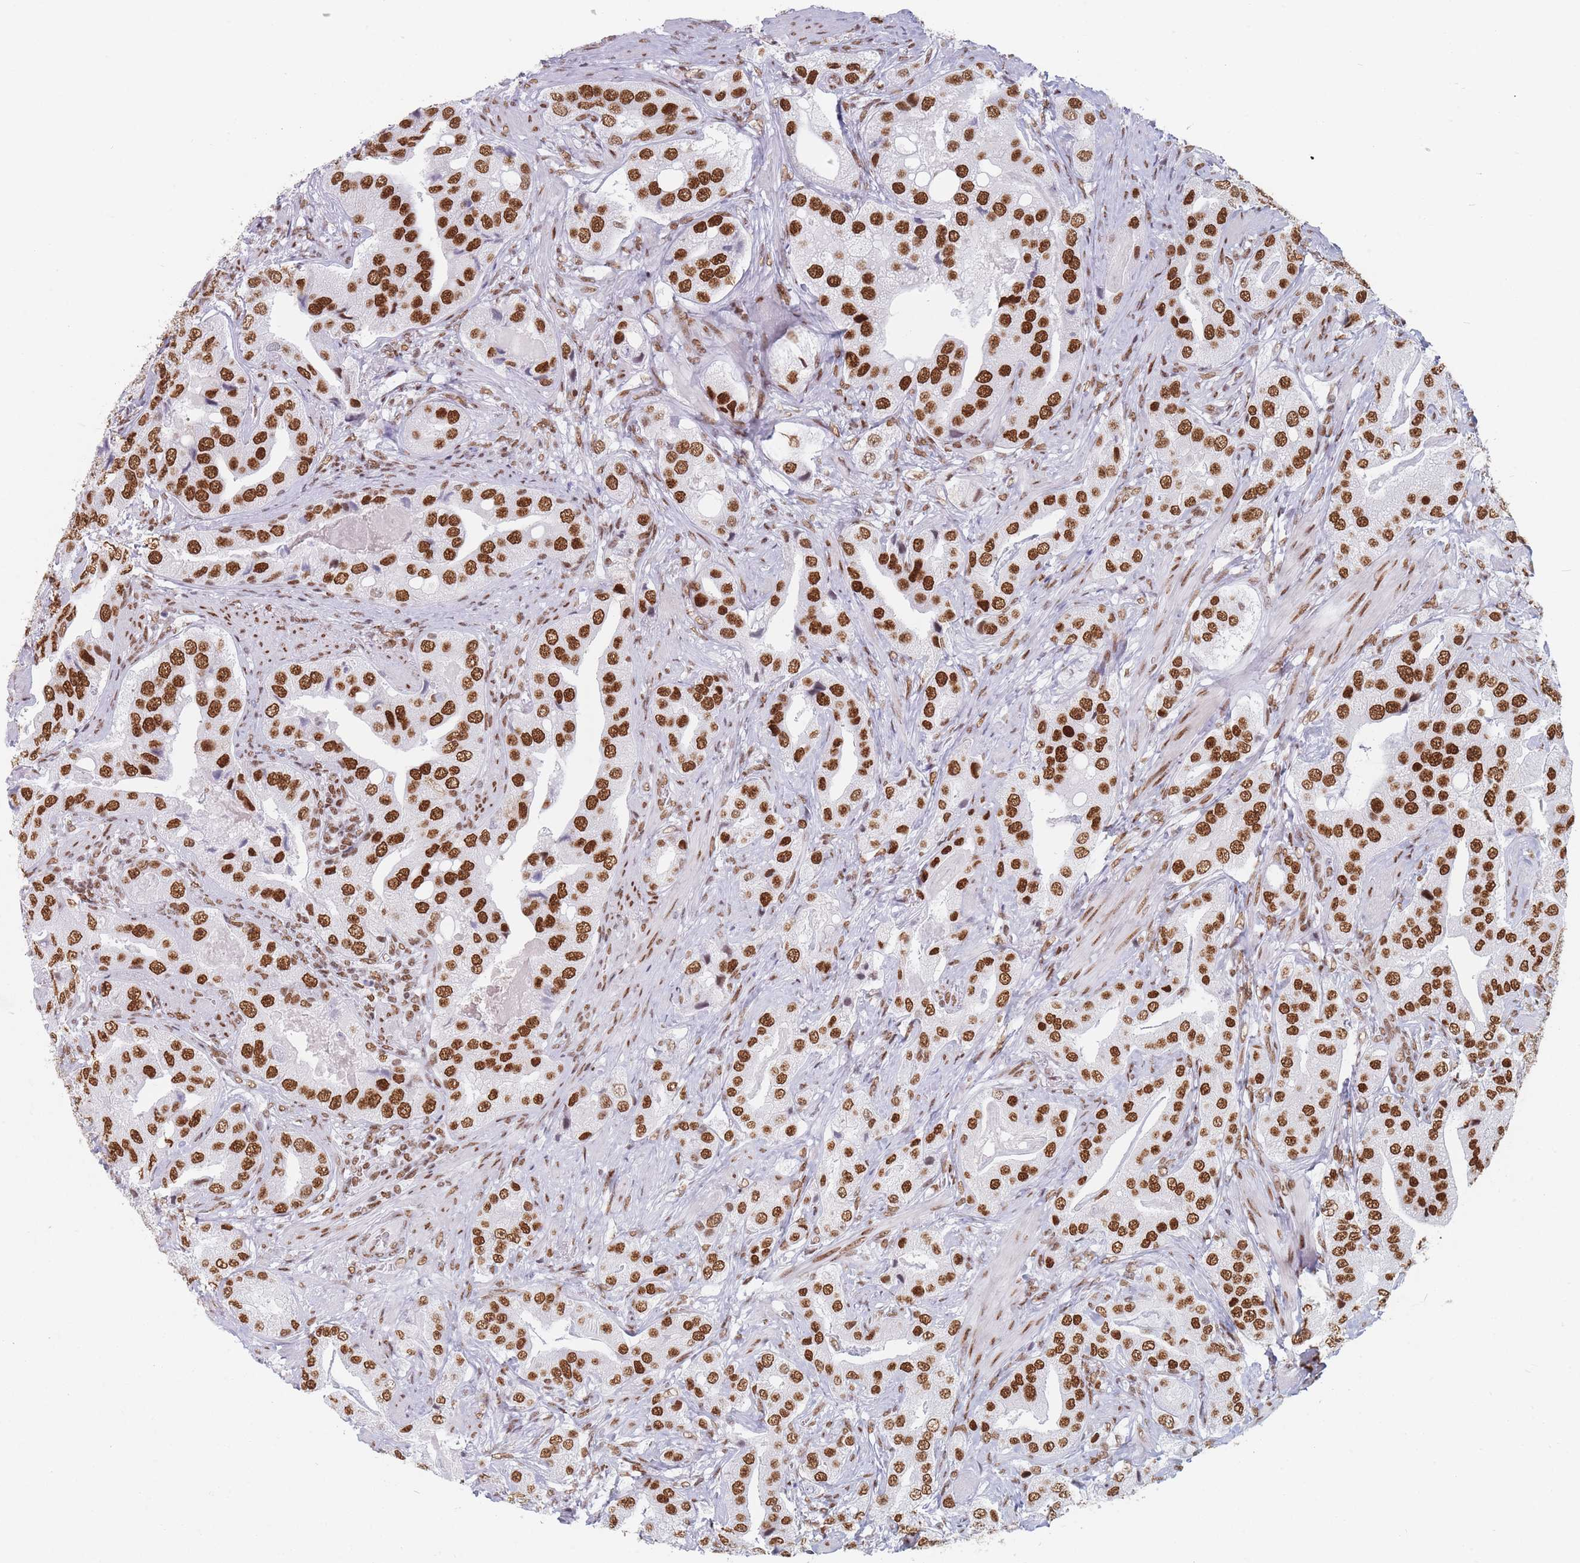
{"staining": {"intensity": "strong", "quantity": ">75%", "location": "nuclear"}, "tissue": "prostate cancer", "cell_type": "Tumor cells", "image_type": "cancer", "snomed": [{"axis": "morphology", "description": "Adenocarcinoma, High grade"}, {"axis": "topography", "description": "Prostate"}], "caption": "Immunohistochemical staining of high-grade adenocarcinoma (prostate) reveals high levels of strong nuclear protein expression in about >75% of tumor cells.", "gene": "SAFB2", "patient": {"sex": "male", "age": 63}}